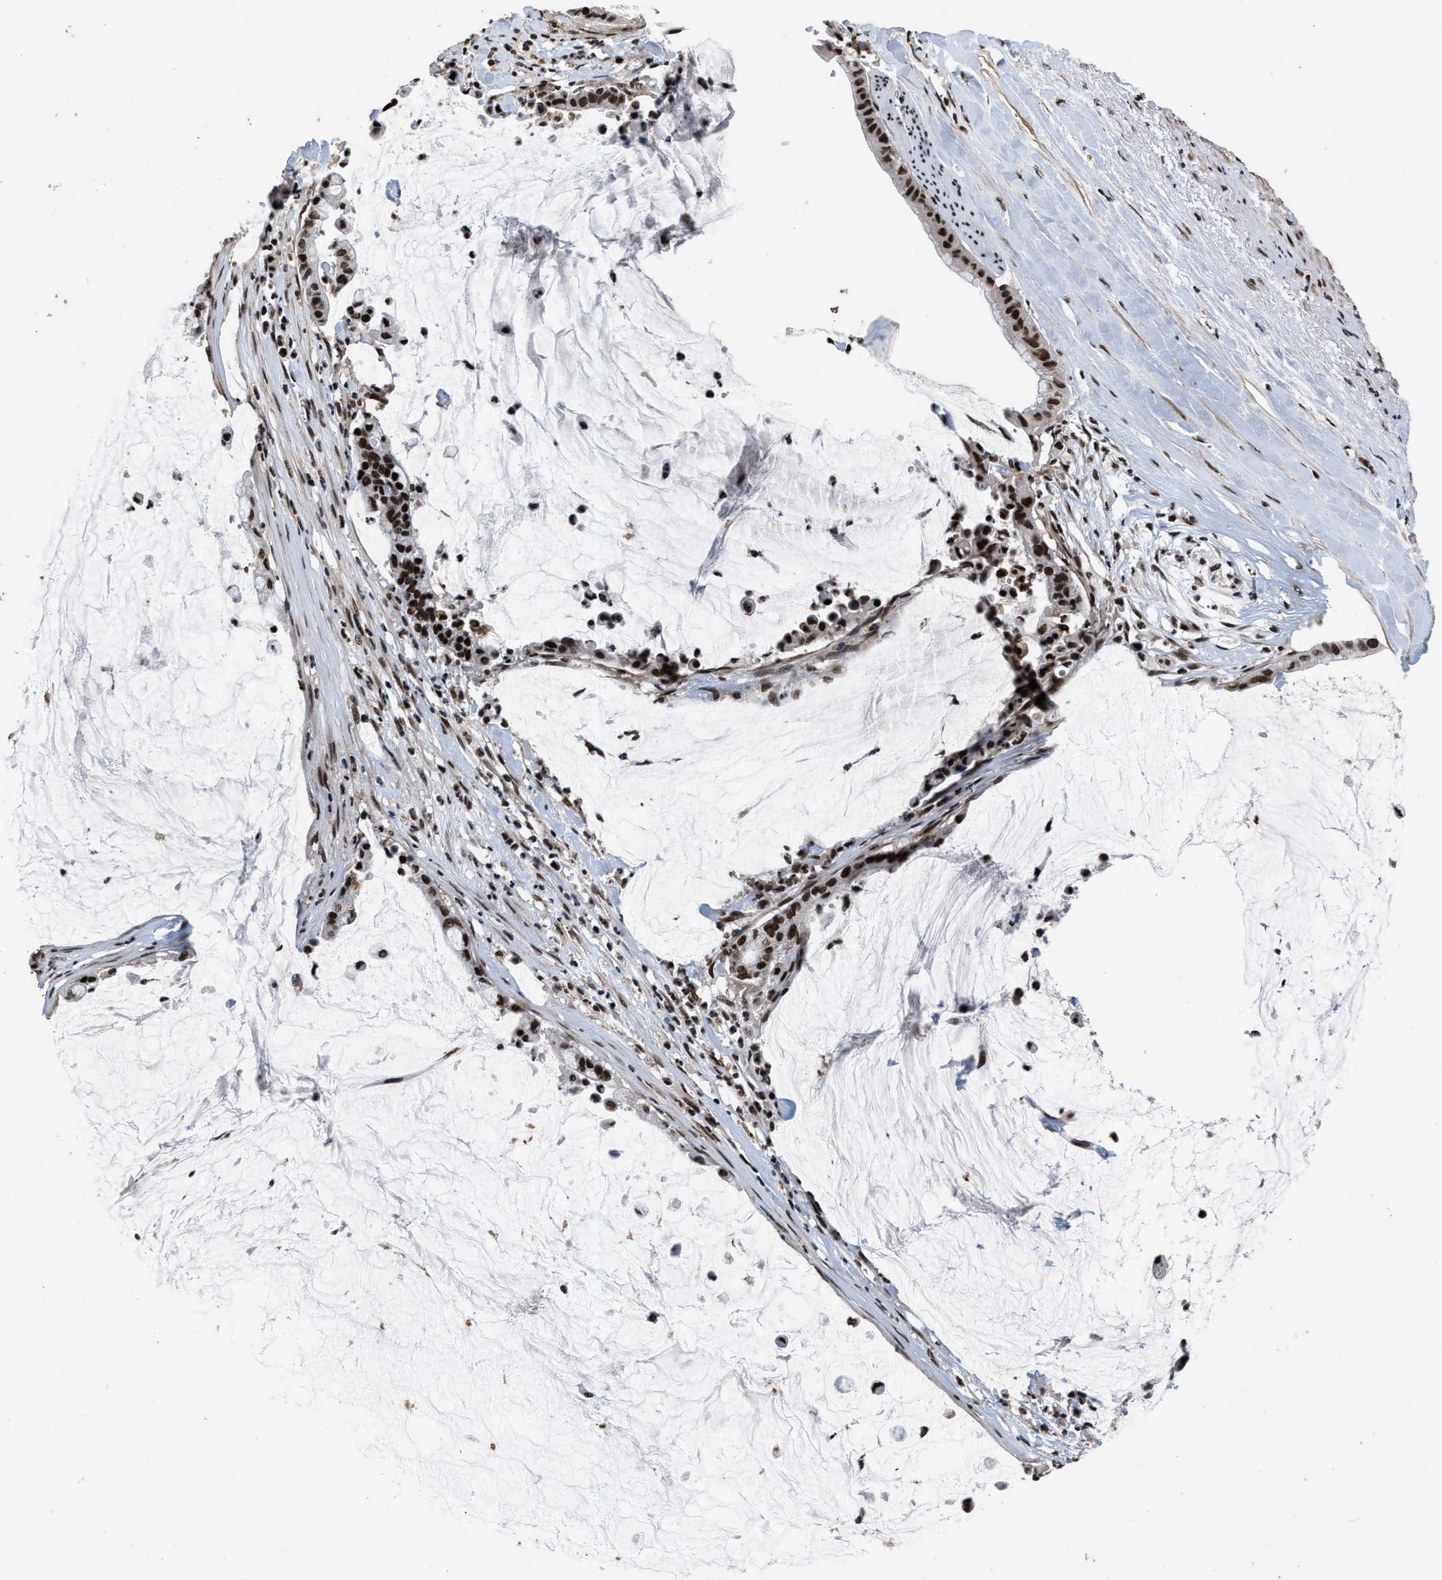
{"staining": {"intensity": "strong", "quantity": ">75%", "location": "nuclear"}, "tissue": "pancreatic cancer", "cell_type": "Tumor cells", "image_type": "cancer", "snomed": [{"axis": "morphology", "description": "Adenocarcinoma, NOS"}, {"axis": "topography", "description": "Pancreas"}], "caption": "Immunohistochemical staining of human pancreatic cancer (adenocarcinoma) demonstrates high levels of strong nuclear protein positivity in approximately >75% of tumor cells.", "gene": "SMARCB1", "patient": {"sex": "male", "age": 41}}